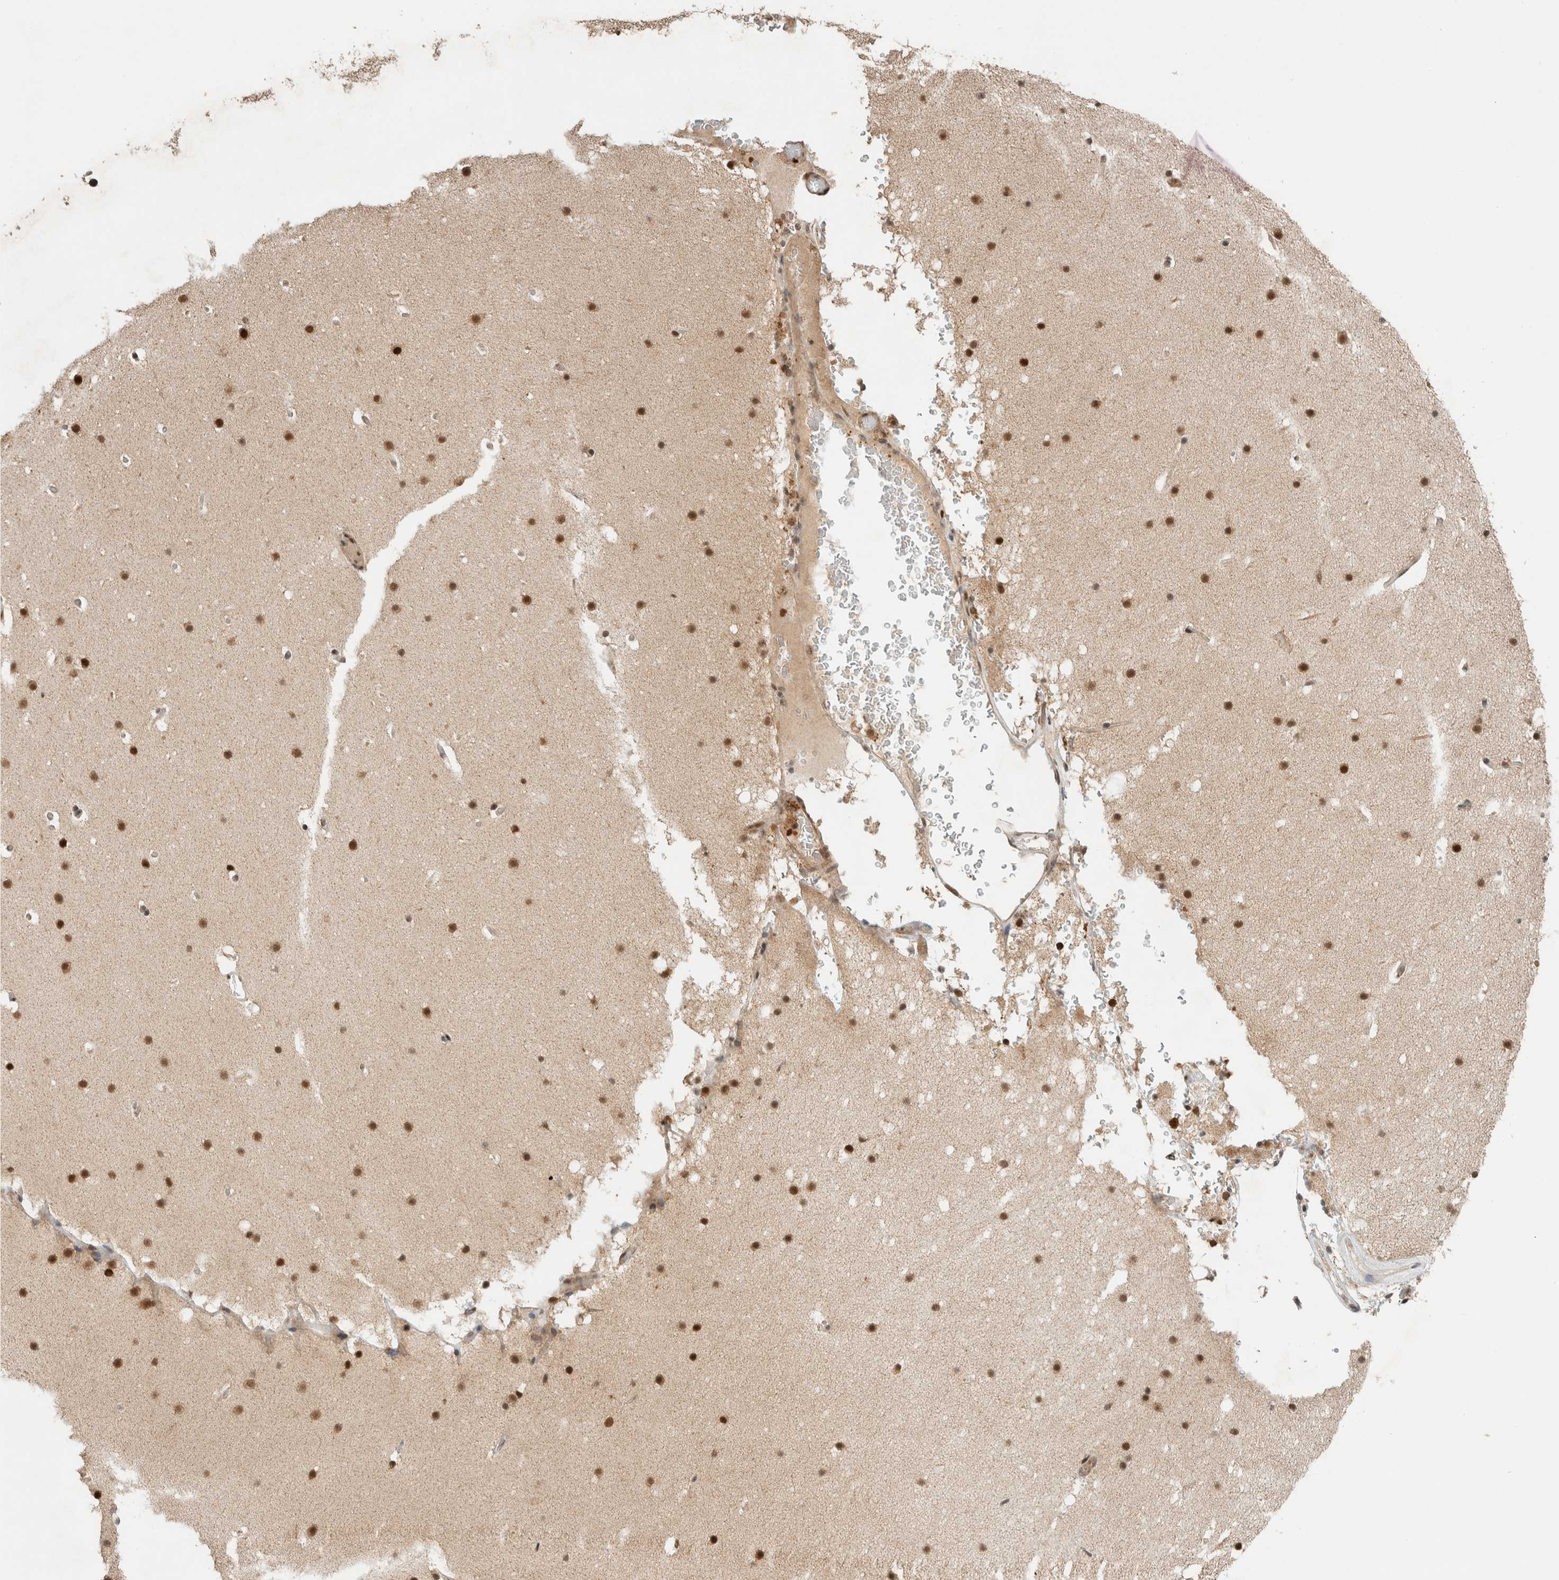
{"staining": {"intensity": "weak", "quantity": "25%-75%", "location": "cytoplasmic/membranous"}, "tissue": "cerebellum", "cell_type": "Cells in granular layer", "image_type": "normal", "snomed": [{"axis": "morphology", "description": "Normal tissue, NOS"}, {"axis": "topography", "description": "Cerebellum"}], "caption": "Cerebellum stained for a protein (brown) displays weak cytoplasmic/membranous positive staining in about 25%-75% of cells in granular layer.", "gene": "SNRNP40", "patient": {"sex": "male", "age": 57}}